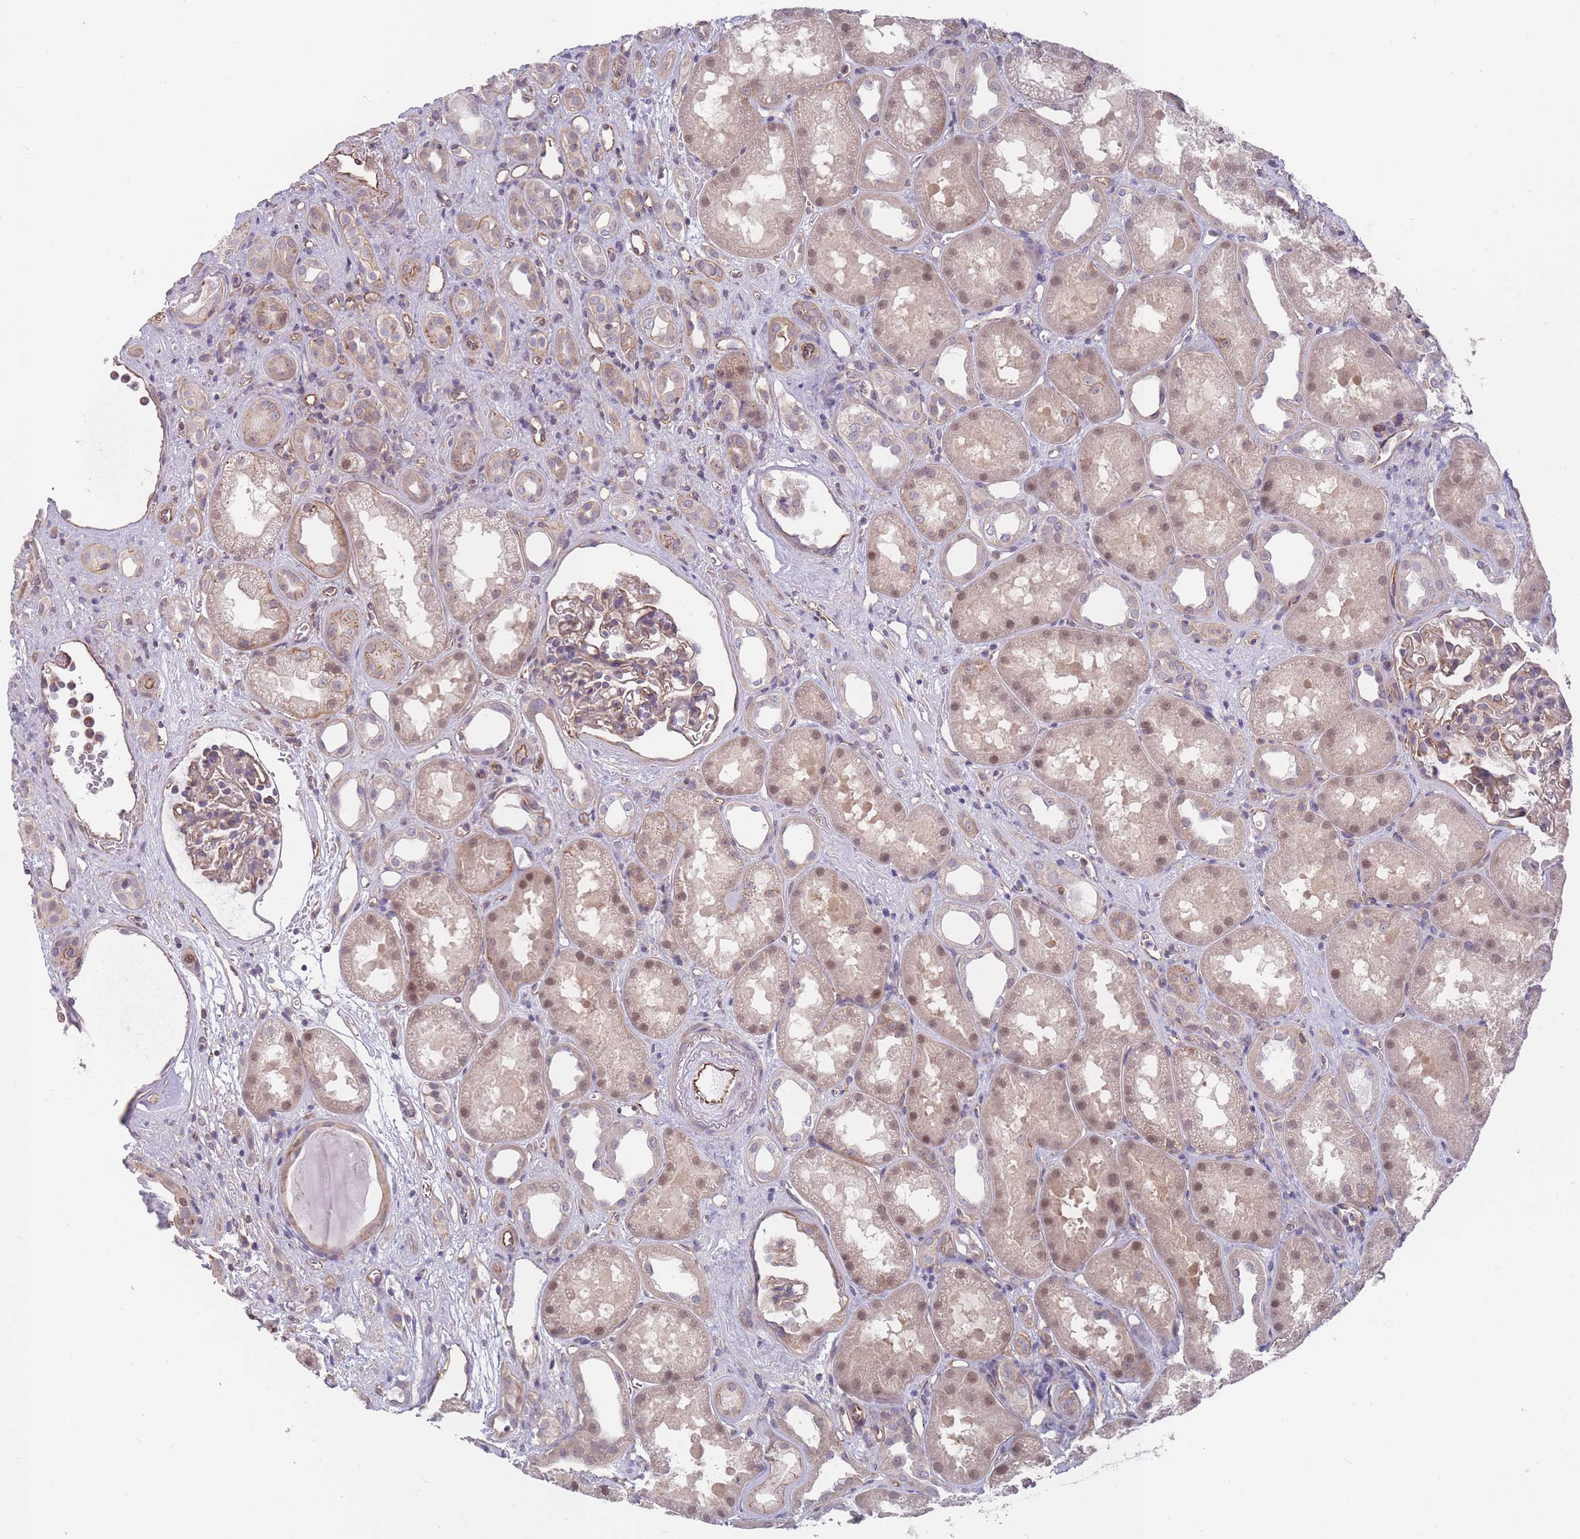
{"staining": {"intensity": "moderate", "quantity": "25%-75%", "location": "cytoplasmic/membranous"}, "tissue": "kidney", "cell_type": "Cells in glomeruli", "image_type": "normal", "snomed": [{"axis": "morphology", "description": "Normal tissue, NOS"}, {"axis": "topography", "description": "Kidney"}], "caption": "Immunohistochemistry (IHC) (DAB (3,3'-diaminobenzidine)) staining of benign human kidney shows moderate cytoplasmic/membranous protein staining in approximately 25%-75% of cells in glomeruli. Immunohistochemistry (IHC) stains the protein of interest in brown and the nuclei are stained blue.", "gene": "SLC1A6", "patient": {"sex": "male", "age": 61}}